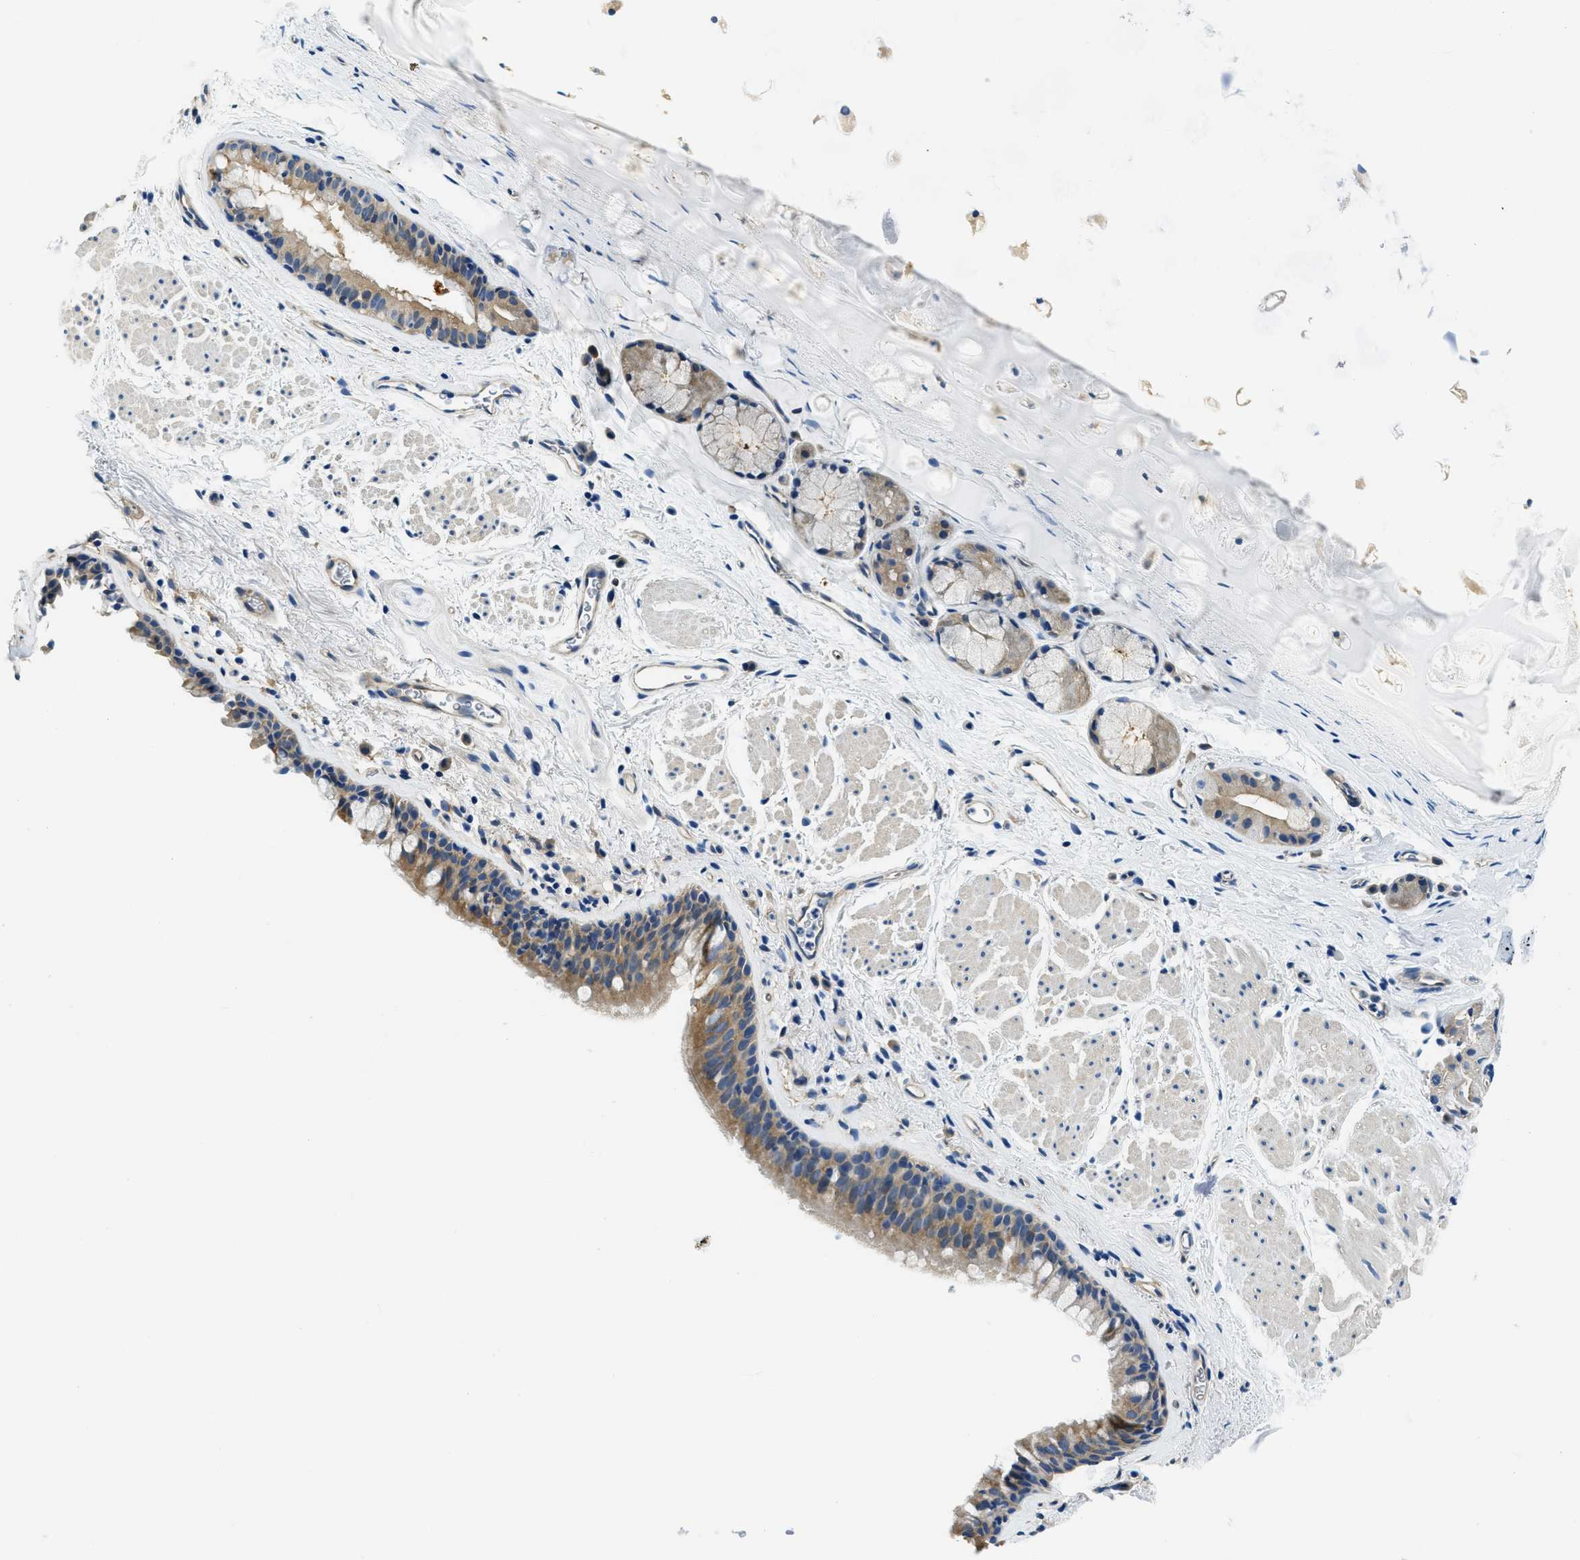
{"staining": {"intensity": "moderate", "quantity": ">75%", "location": "cytoplasmic/membranous"}, "tissue": "bronchus", "cell_type": "Respiratory epithelial cells", "image_type": "normal", "snomed": [{"axis": "morphology", "description": "Normal tissue, NOS"}, {"axis": "topography", "description": "Cartilage tissue"}, {"axis": "topography", "description": "Bronchus"}], "caption": "Immunohistochemistry micrograph of normal bronchus stained for a protein (brown), which displays medium levels of moderate cytoplasmic/membranous positivity in approximately >75% of respiratory epithelial cells.", "gene": "TWF1", "patient": {"sex": "female", "age": 53}}